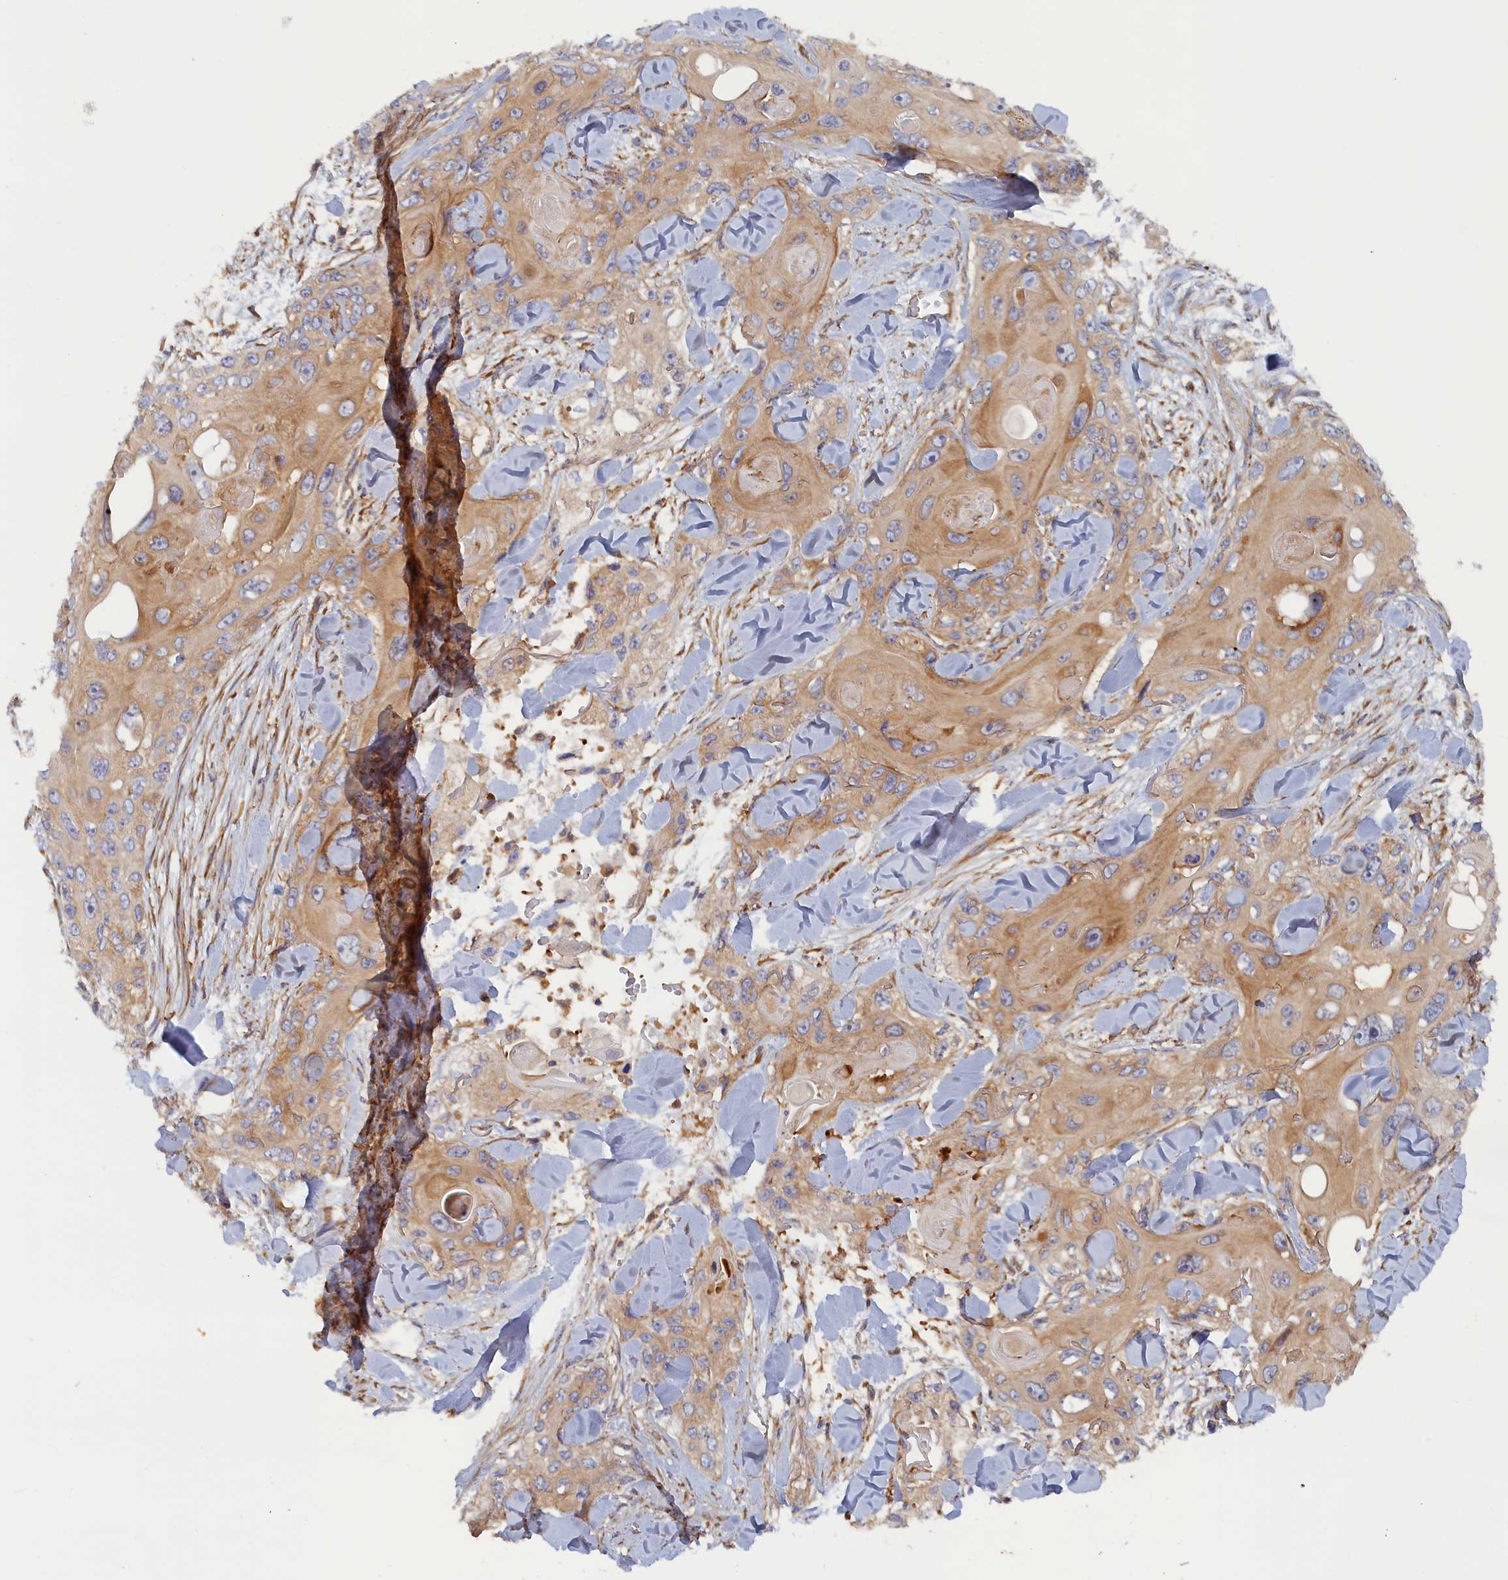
{"staining": {"intensity": "weak", "quantity": ">75%", "location": "cytoplasmic/membranous"}, "tissue": "skin cancer", "cell_type": "Tumor cells", "image_type": "cancer", "snomed": [{"axis": "morphology", "description": "Normal tissue, NOS"}, {"axis": "morphology", "description": "Squamous cell carcinoma, NOS"}, {"axis": "topography", "description": "Skin"}], "caption": "Weak cytoplasmic/membranous positivity for a protein is identified in about >75% of tumor cells of skin squamous cell carcinoma using immunohistochemistry (IHC).", "gene": "TMEM196", "patient": {"sex": "male", "age": 72}}